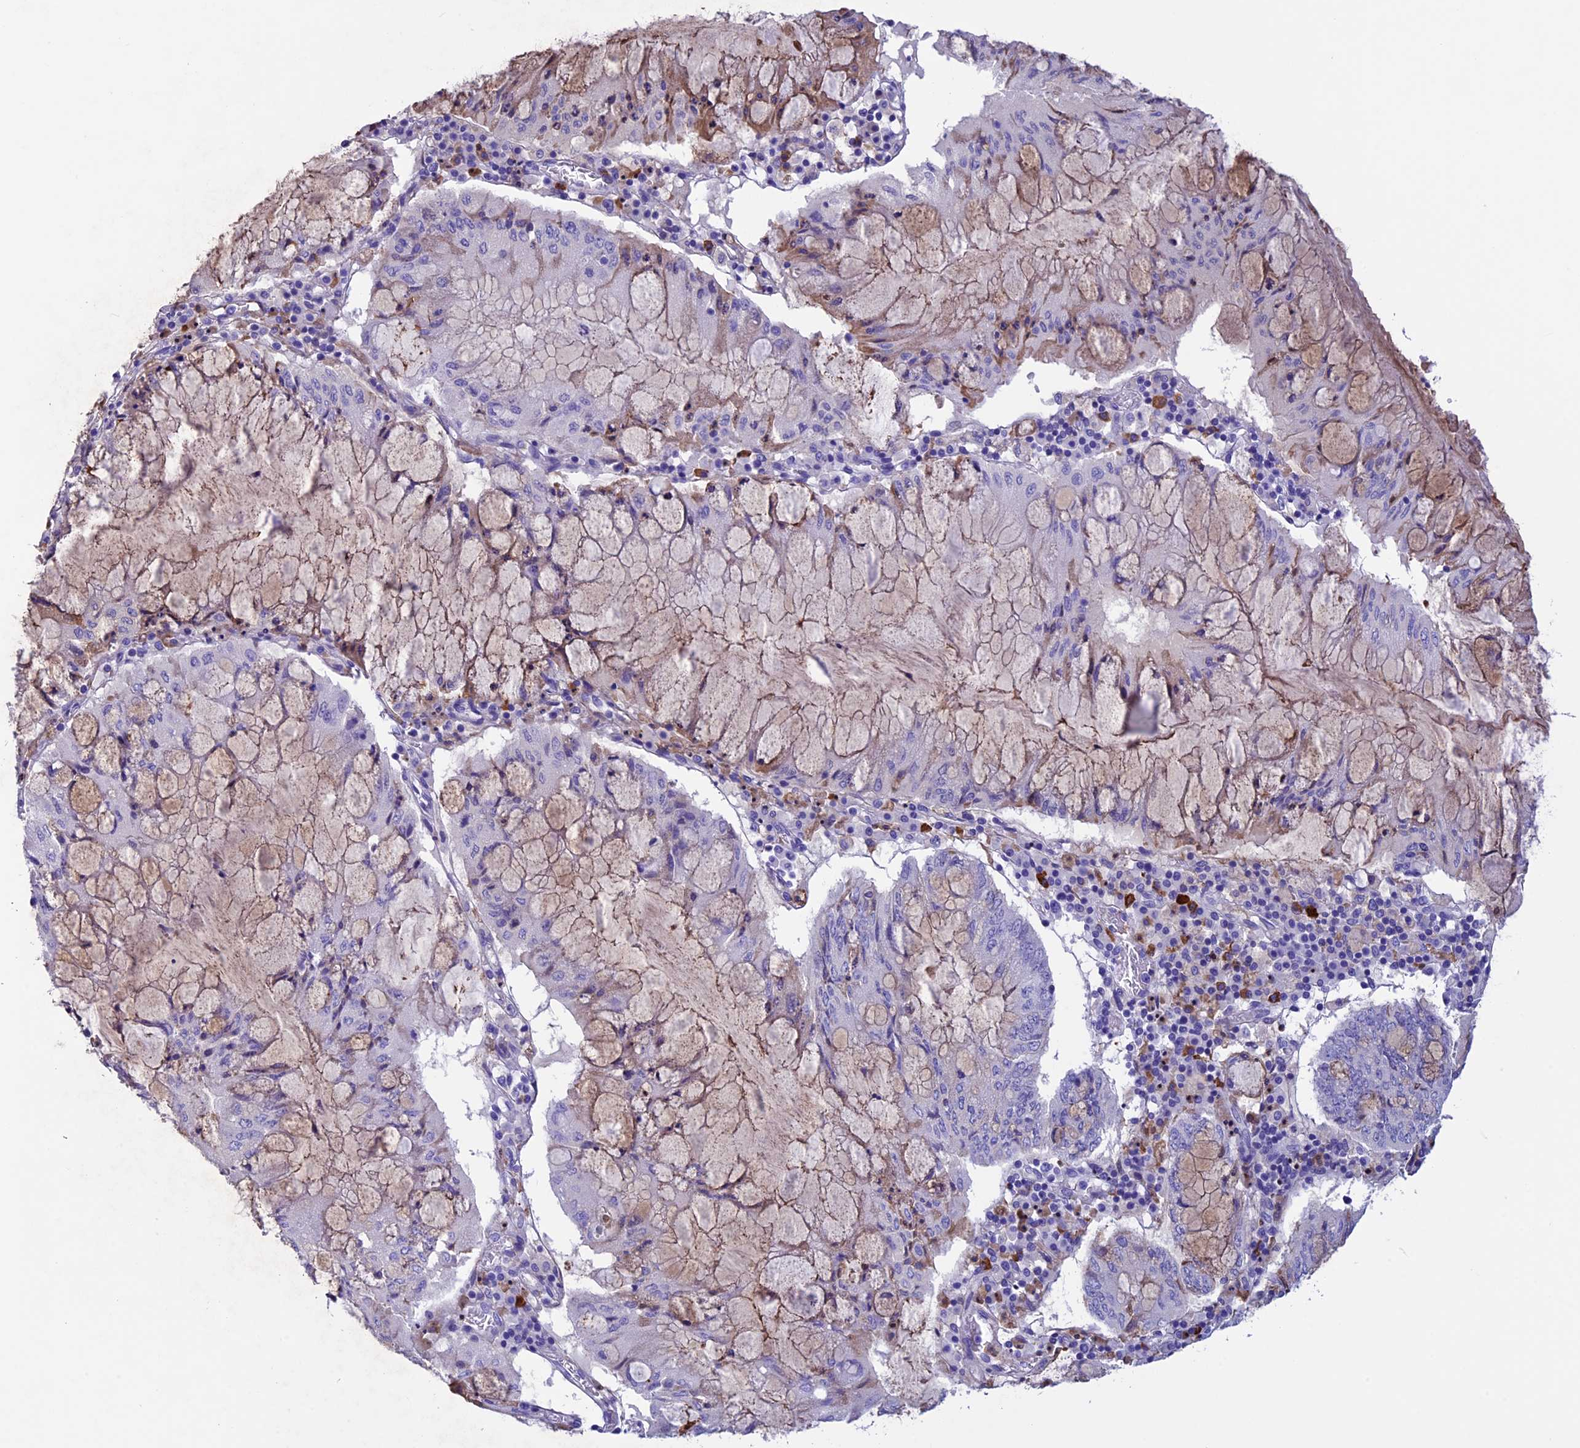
{"staining": {"intensity": "weak", "quantity": "25%-75%", "location": "cytoplasmic/membranous"}, "tissue": "pancreatic cancer", "cell_type": "Tumor cells", "image_type": "cancer", "snomed": [{"axis": "morphology", "description": "Adenocarcinoma, NOS"}, {"axis": "topography", "description": "Pancreas"}], "caption": "Immunohistochemistry (IHC) photomicrograph of human pancreatic cancer stained for a protein (brown), which demonstrates low levels of weak cytoplasmic/membranous positivity in about 25%-75% of tumor cells.", "gene": "IGSF6", "patient": {"sex": "female", "age": 50}}